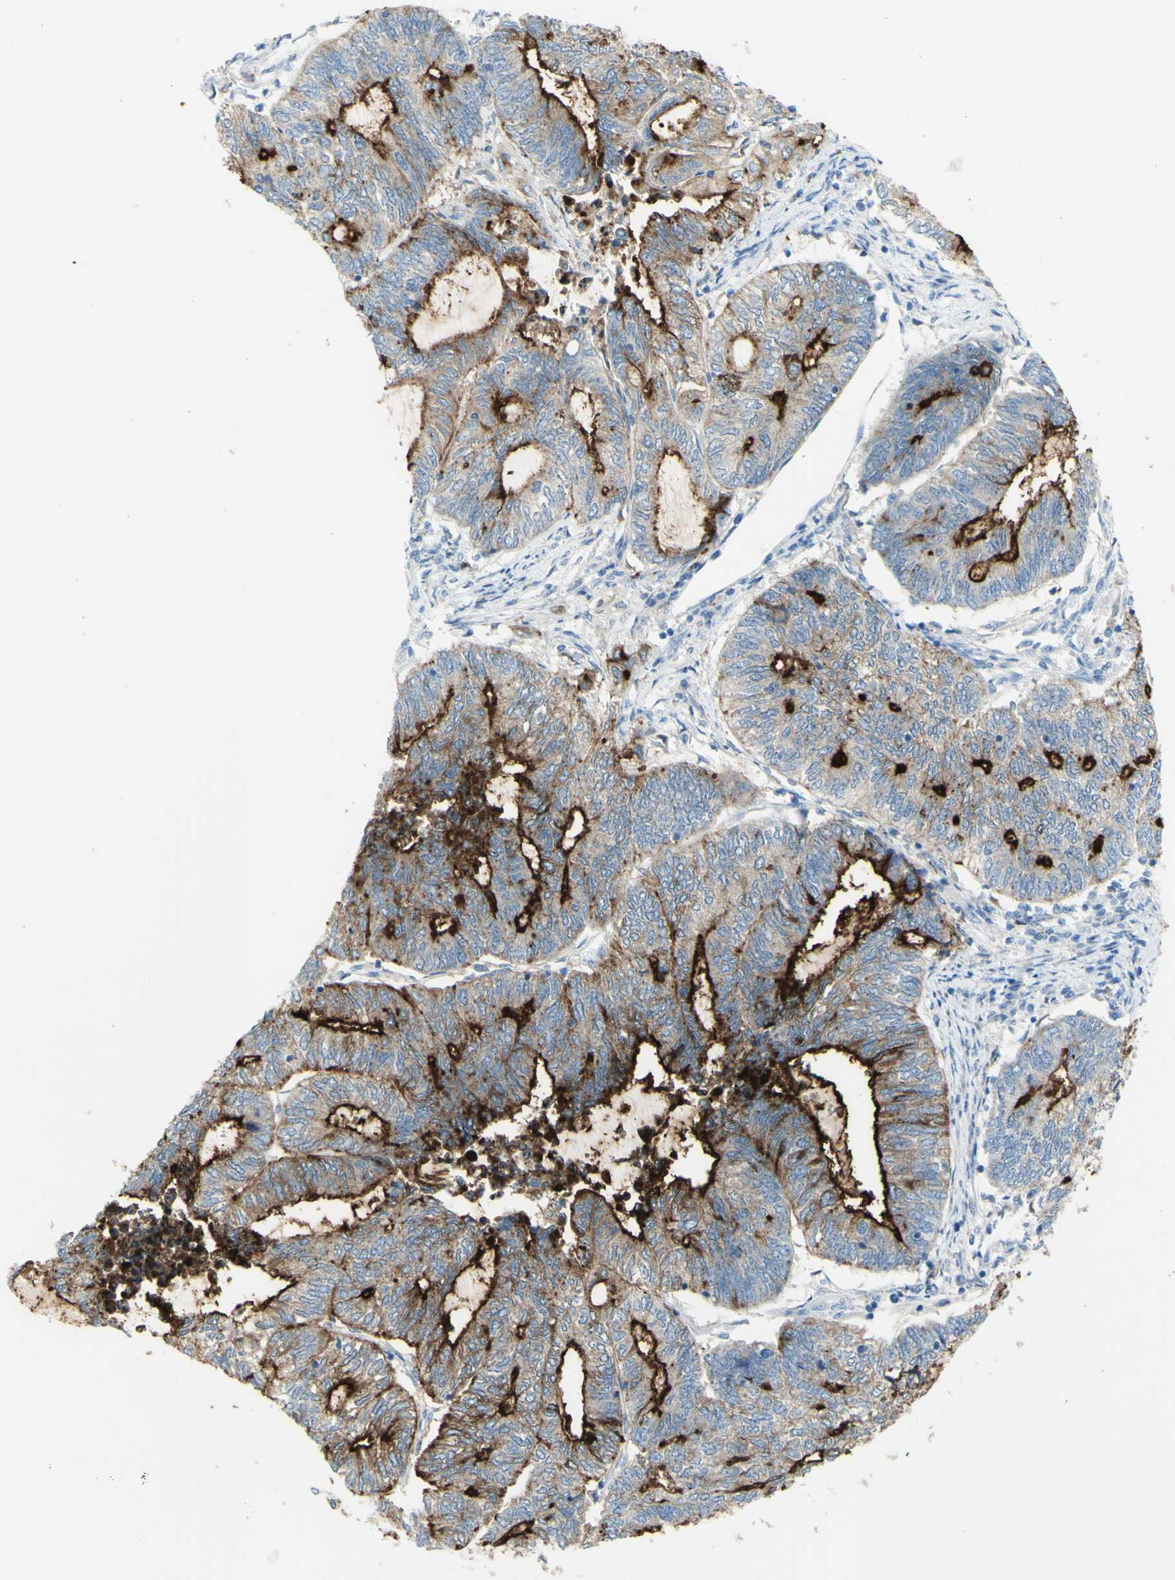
{"staining": {"intensity": "strong", "quantity": ">75%", "location": "cytoplasmic/membranous"}, "tissue": "endometrial cancer", "cell_type": "Tumor cells", "image_type": "cancer", "snomed": [{"axis": "morphology", "description": "Adenocarcinoma, NOS"}, {"axis": "topography", "description": "Uterus"}, {"axis": "topography", "description": "Endometrium"}], "caption": "Tumor cells show strong cytoplasmic/membranous staining in approximately >75% of cells in adenocarcinoma (endometrial). (DAB IHC, brown staining for protein, blue staining for nuclei).", "gene": "TSPAN1", "patient": {"sex": "female", "age": 70}}